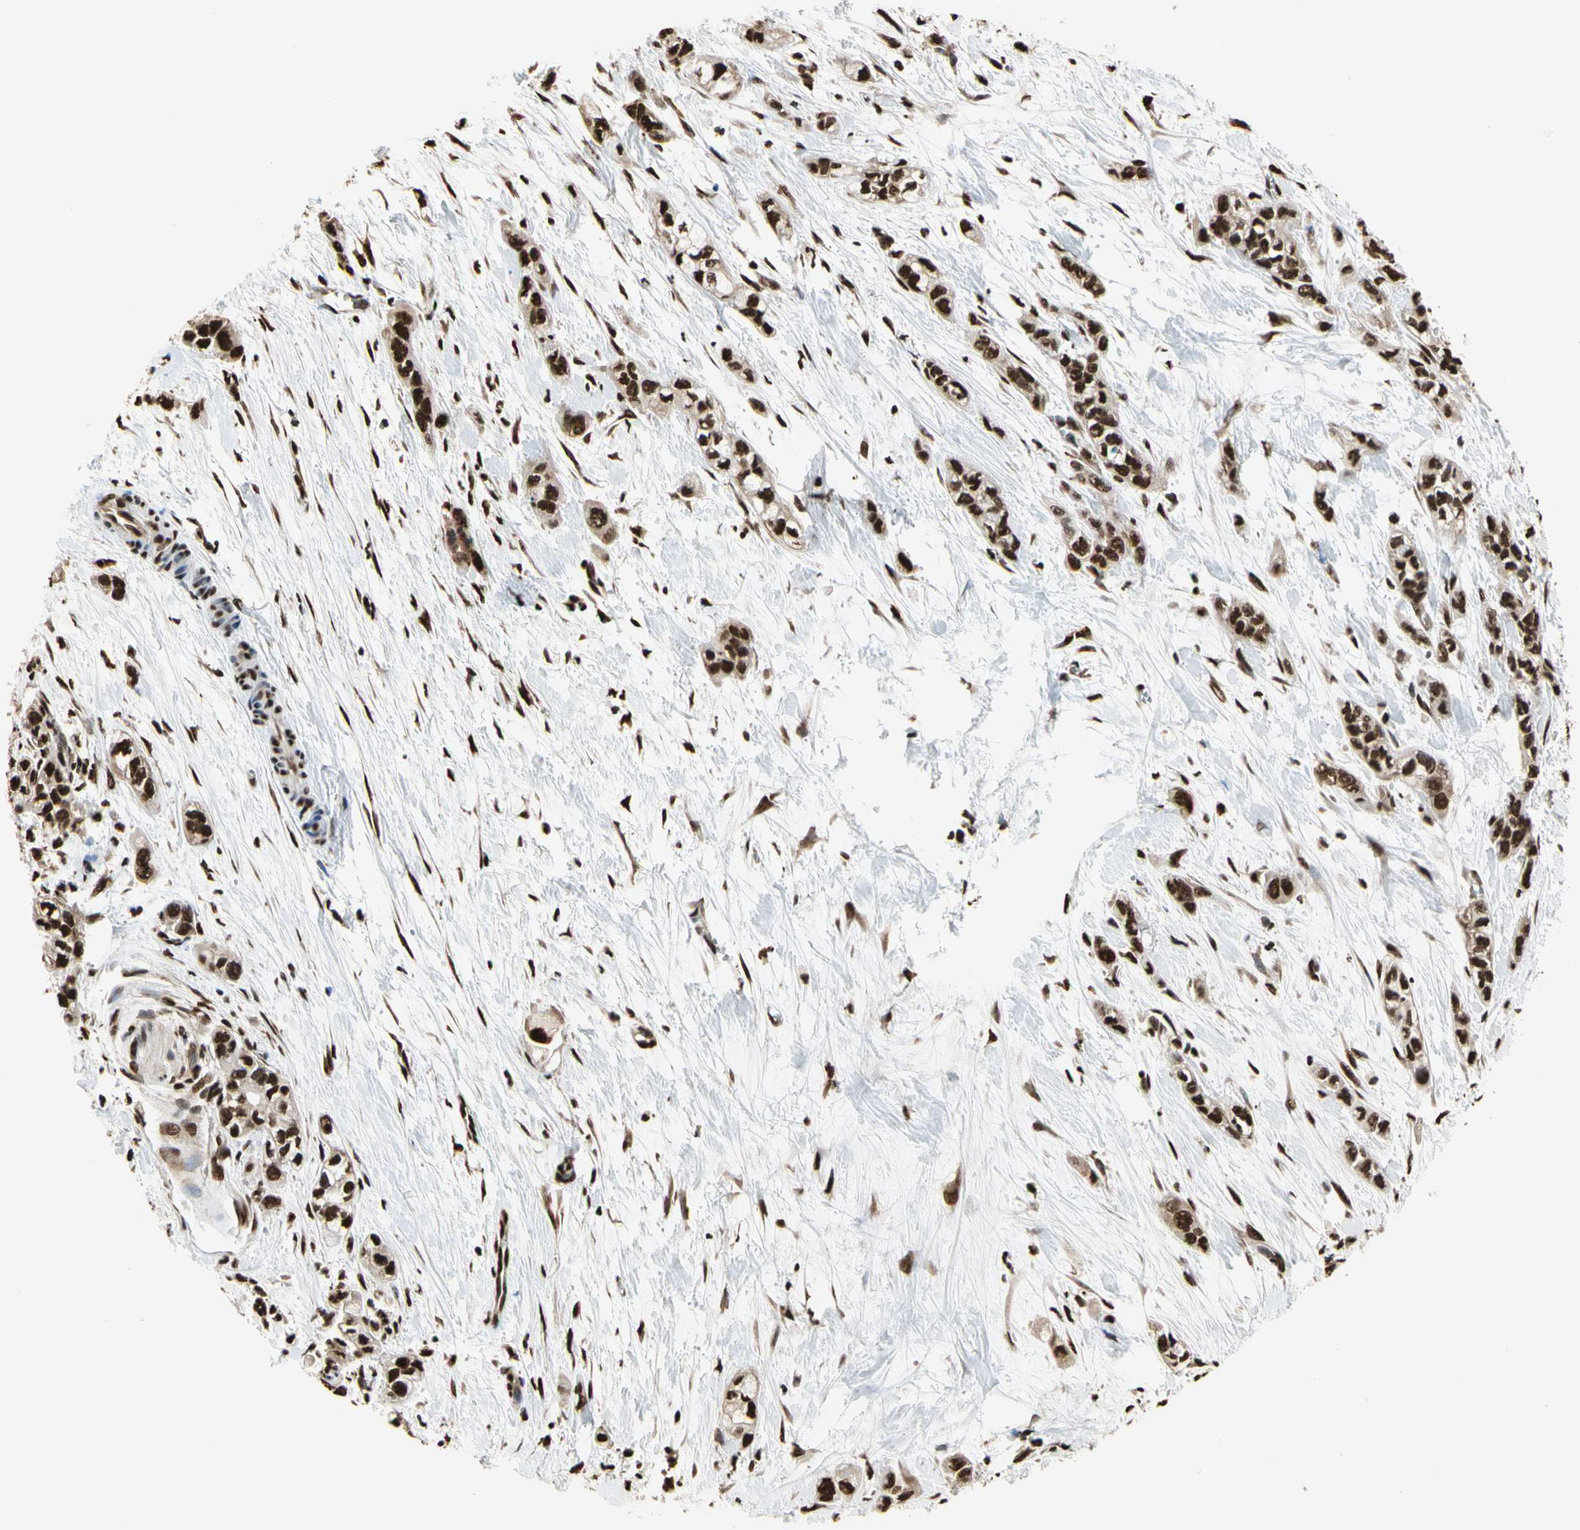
{"staining": {"intensity": "strong", "quantity": ">75%", "location": "nuclear"}, "tissue": "pancreatic cancer", "cell_type": "Tumor cells", "image_type": "cancer", "snomed": [{"axis": "morphology", "description": "Adenocarcinoma, NOS"}, {"axis": "topography", "description": "Pancreas"}], "caption": "Protein analysis of pancreatic adenocarcinoma tissue exhibits strong nuclear staining in about >75% of tumor cells. (DAB (3,3'-diaminobenzidine) IHC with brightfield microscopy, high magnification).", "gene": "HNRNPK", "patient": {"sex": "male", "age": 74}}